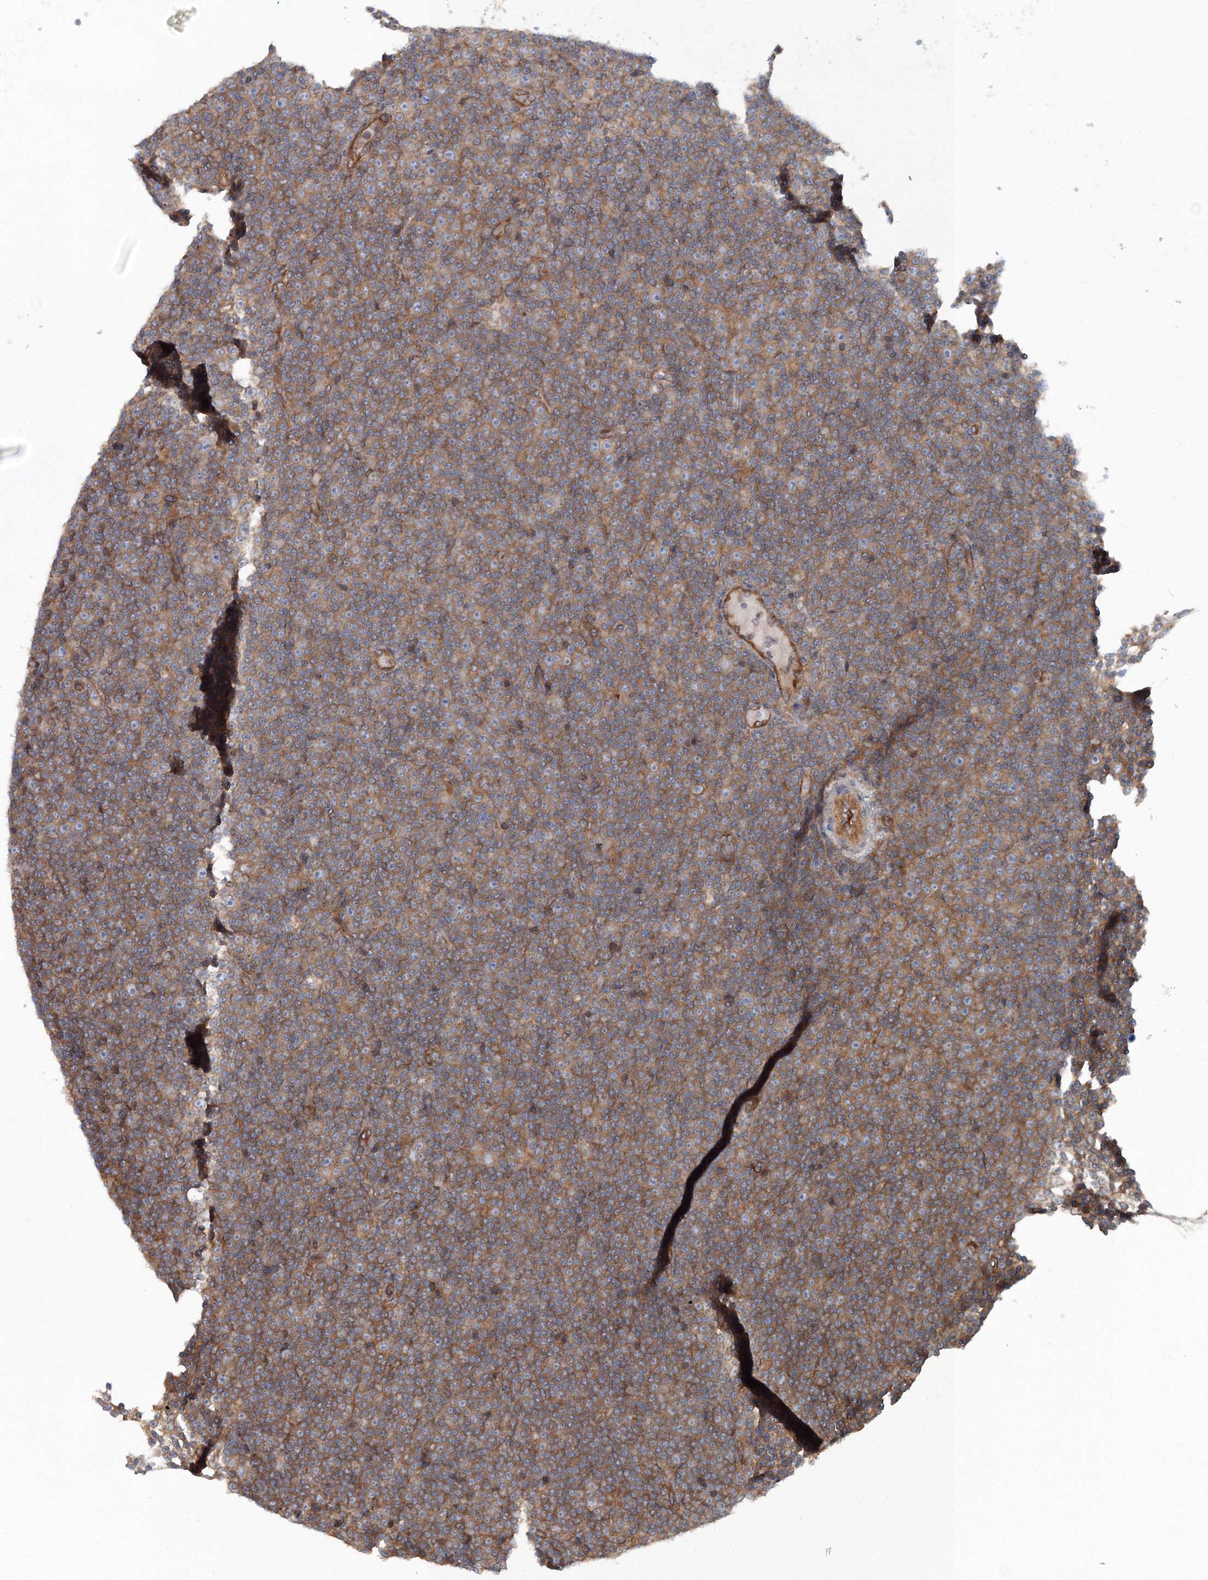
{"staining": {"intensity": "moderate", "quantity": ">75%", "location": "cytoplasmic/membranous"}, "tissue": "lymphoma", "cell_type": "Tumor cells", "image_type": "cancer", "snomed": [{"axis": "morphology", "description": "Malignant lymphoma, non-Hodgkin's type, Low grade"}, {"axis": "topography", "description": "Lymph node"}], "caption": "A medium amount of moderate cytoplasmic/membranous positivity is present in approximately >75% of tumor cells in malignant lymphoma, non-Hodgkin's type (low-grade) tissue. Nuclei are stained in blue.", "gene": "EXOC1", "patient": {"sex": "female", "age": 67}}